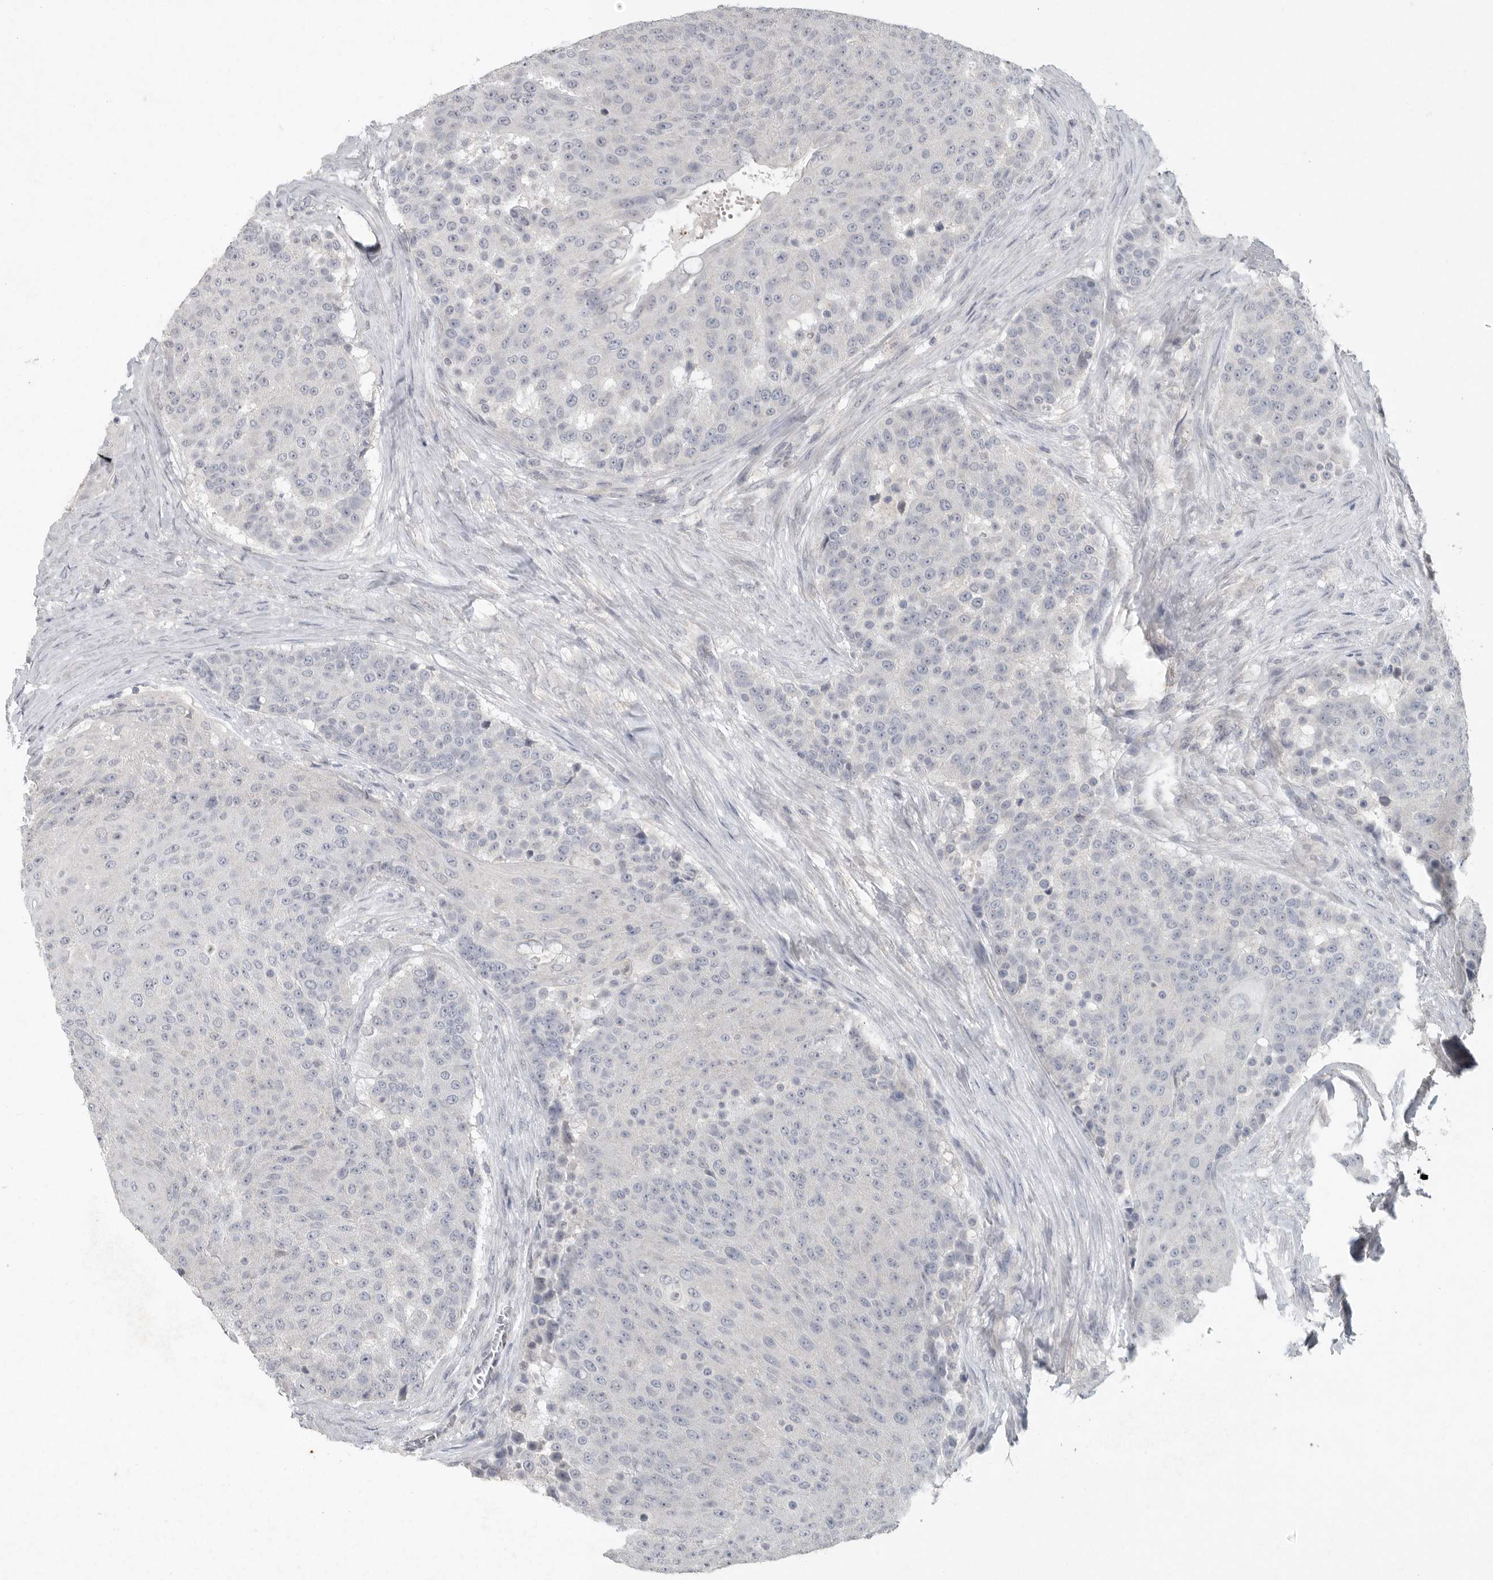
{"staining": {"intensity": "negative", "quantity": "none", "location": "none"}, "tissue": "urothelial cancer", "cell_type": "Tumor cells", "image_type": "cancer", "snomed": [{"axis": "morphology", "description": "Urothelial carcinoma, High grade"}, {"axis": "topography", "description": "Urinary bladder"}], "caption": "Immunohistochemistry photomicrograph of human urothelial carcinoma (high-grade) stained for a protein (brown), which demonstrates no positivity in tumor cells.", "gene": "REG4", "patient": {"sex": "female", "age": 63}}